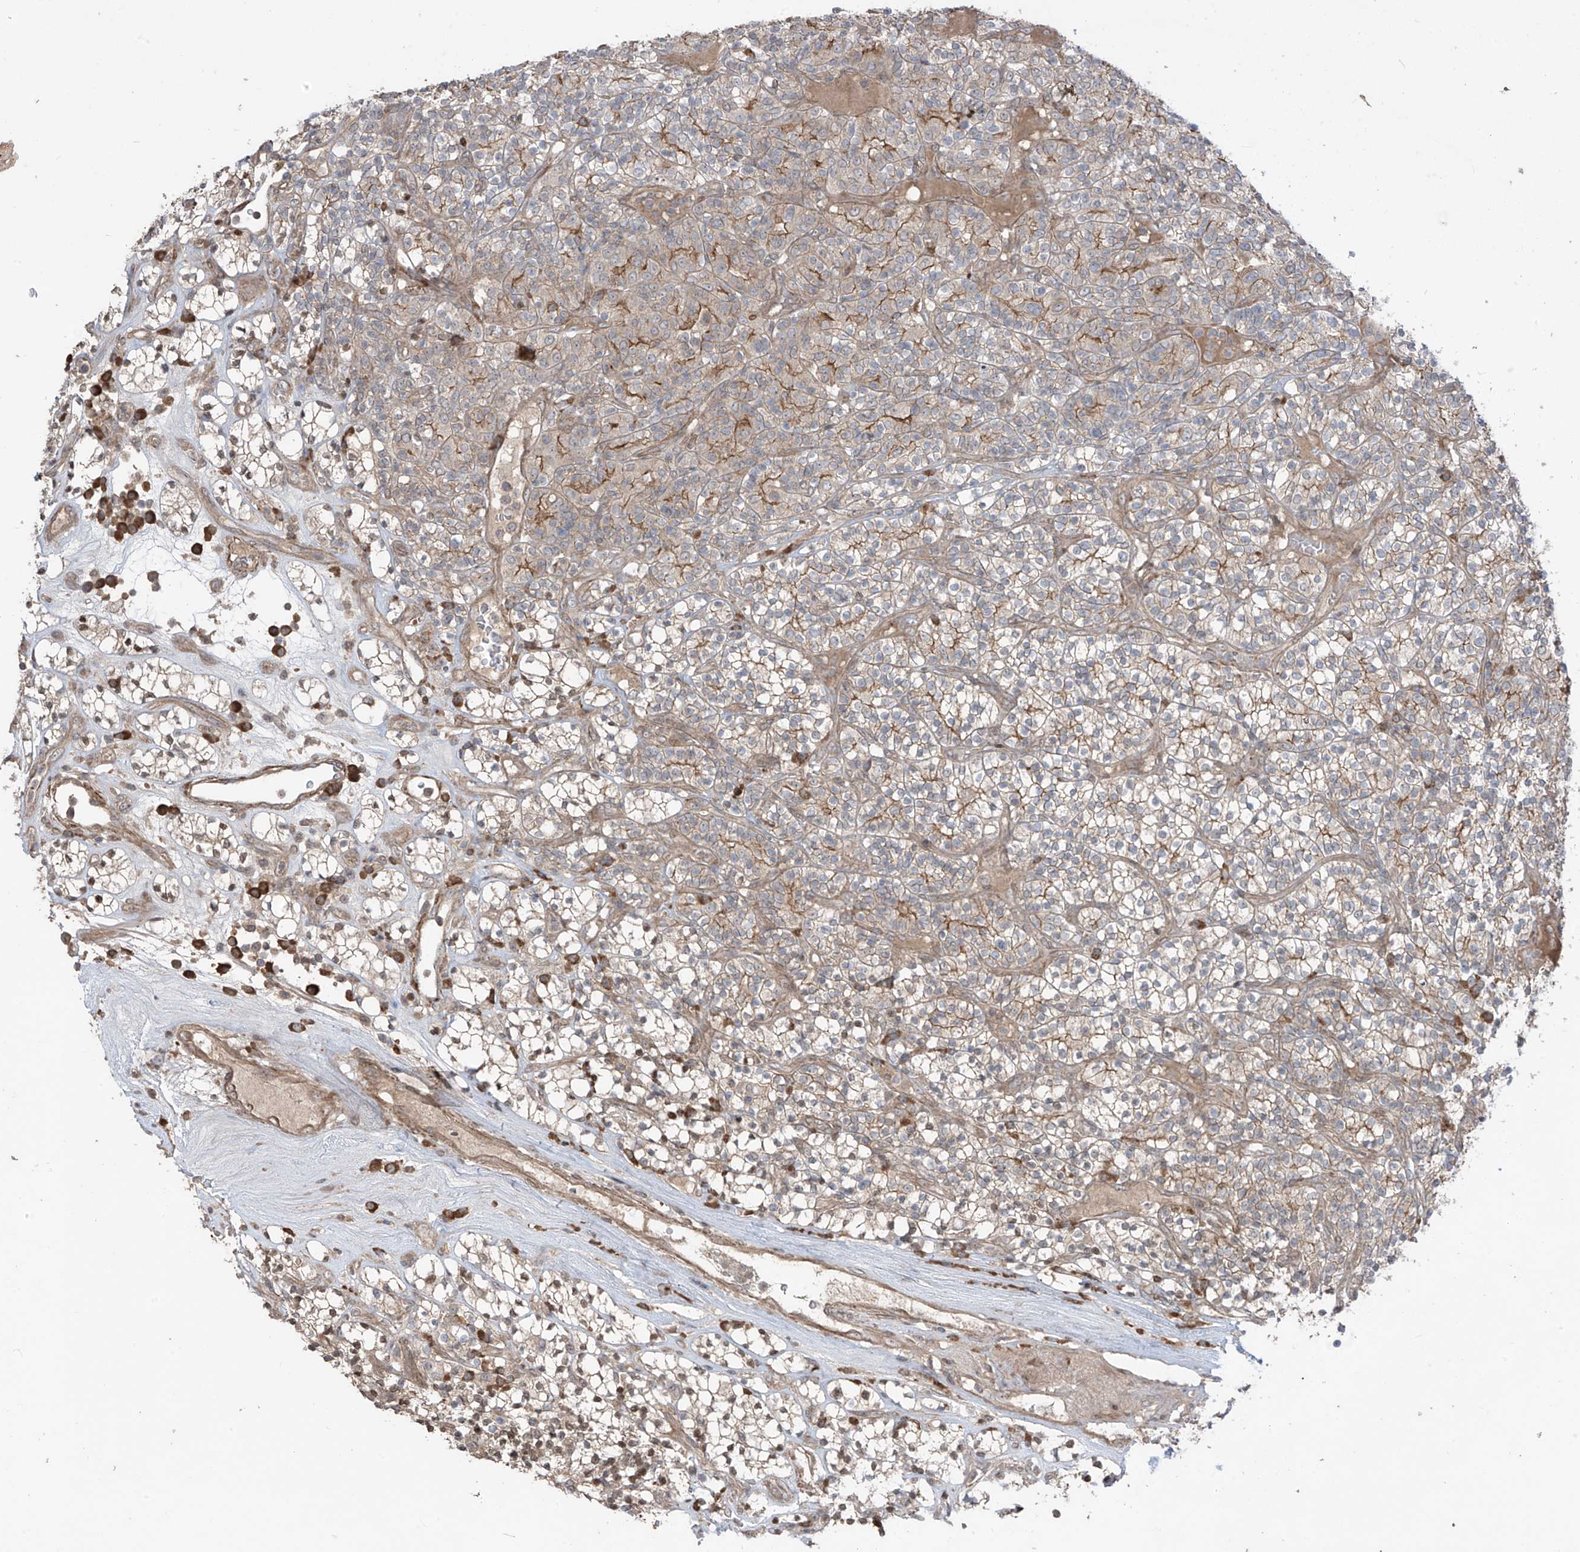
{"staining": {"intensity": "weak", "quantity": "25%-75%", "location": "cytoplasmic/membranous"}, "tissue": "renal cancer", "cell_type": "Tumor cells", "image_type": "cancer", "snomed": [{"axis": "morphology", "description": "Adenocarcinoma, NOS"}, {"axis": "topography", "description": "Kidney"}], "caption": "This is an image of immunohistochemistry staining of renal adenocarcinoma, which shows weak positivity in the cytoplasmic/membranous of tumor cells.", "gene": "LRRC74A", "patient": {"sex": "male", "age": 77}}